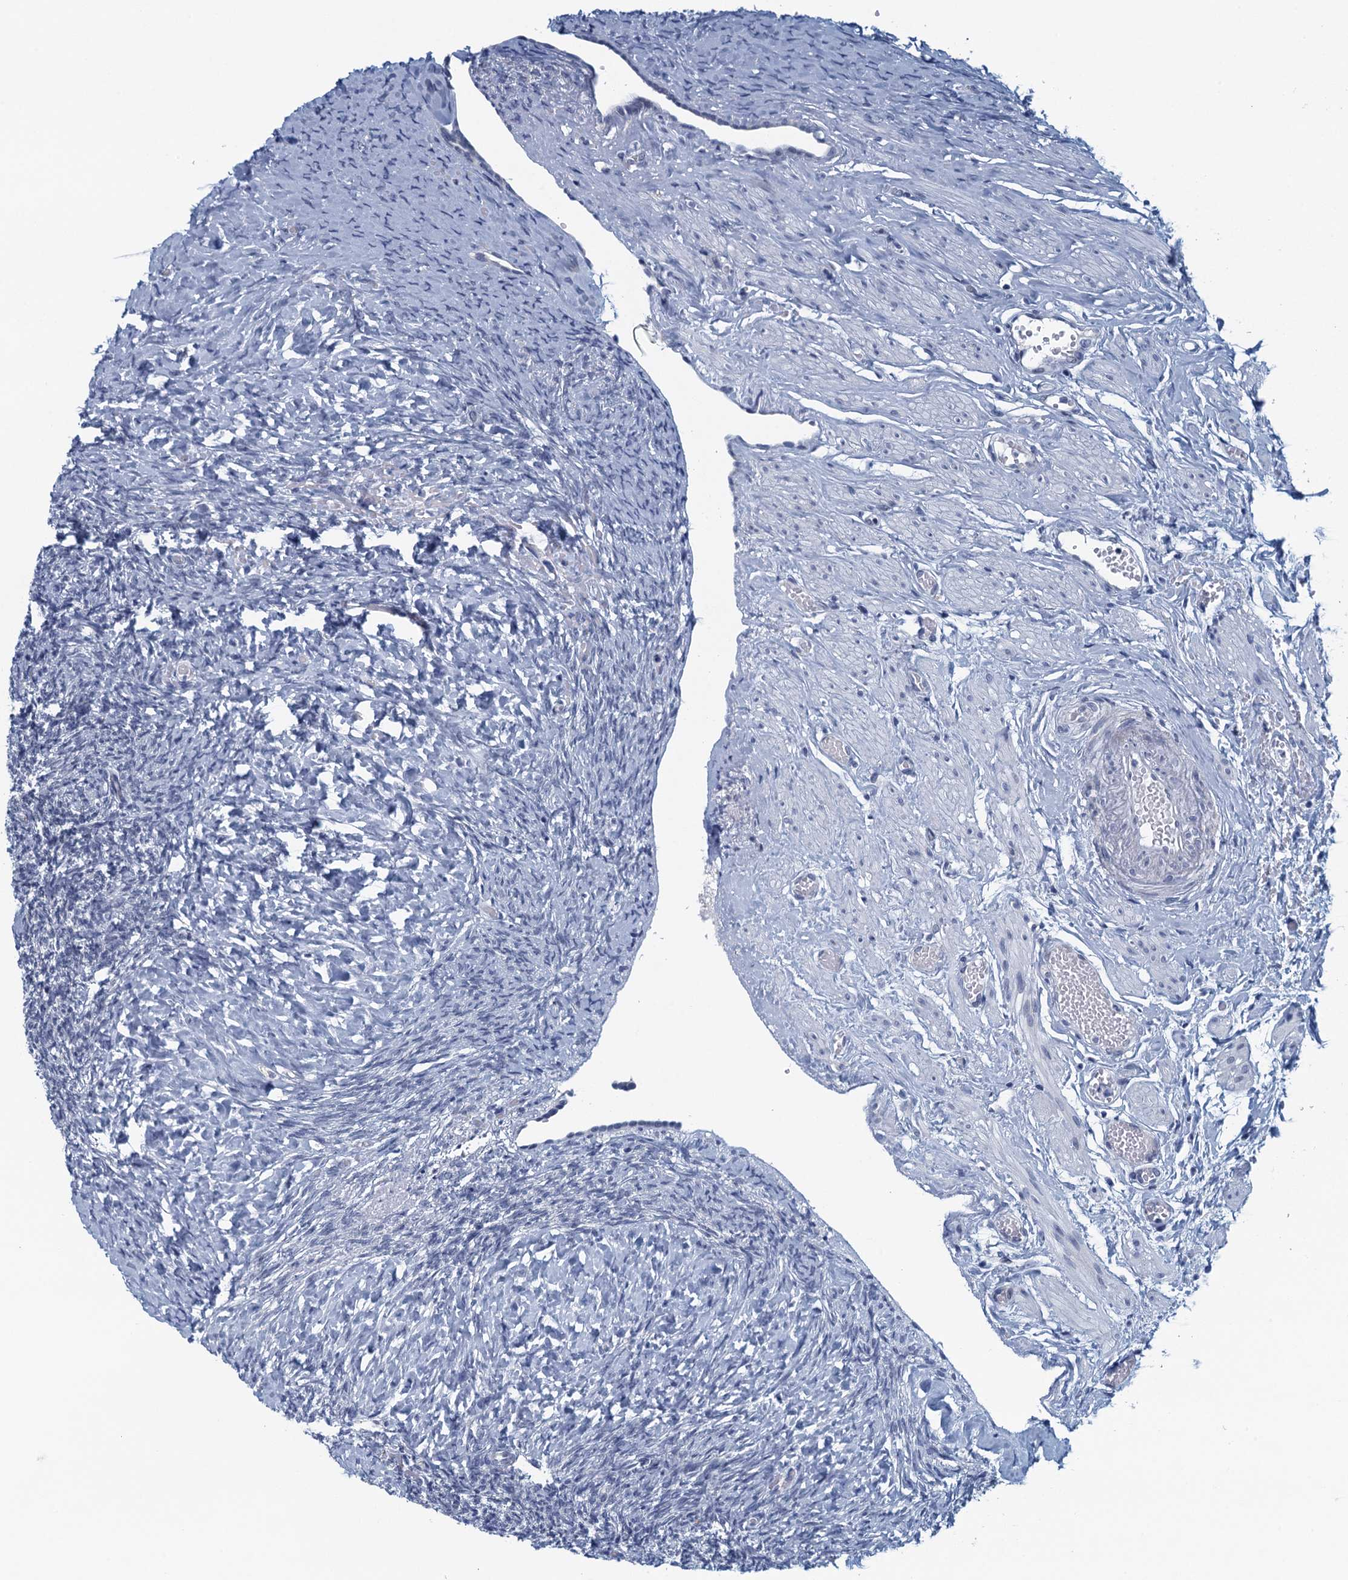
{"staining": {"intensity": "negative", "quantity": "none", "location": "none"}, "tissue": "ovary", "cell_type": "Ovarian stroma cells", "image_type": "normal", "snomed": [{"axis": "morphology", "description": "Normal tissue, NOS"}, {"axis": "topography", "description": "Ovary"}], "caption": "Immunohistochemistry (IHC) photomicrograph of normal ovary stained for a protein (brown), which reveals no positivity in ovarian stroma cells. (IHC, brightfield microscopy, high magnification).", "gene": "C16orf95", "patient": {"sex": "female", "age": 41}}